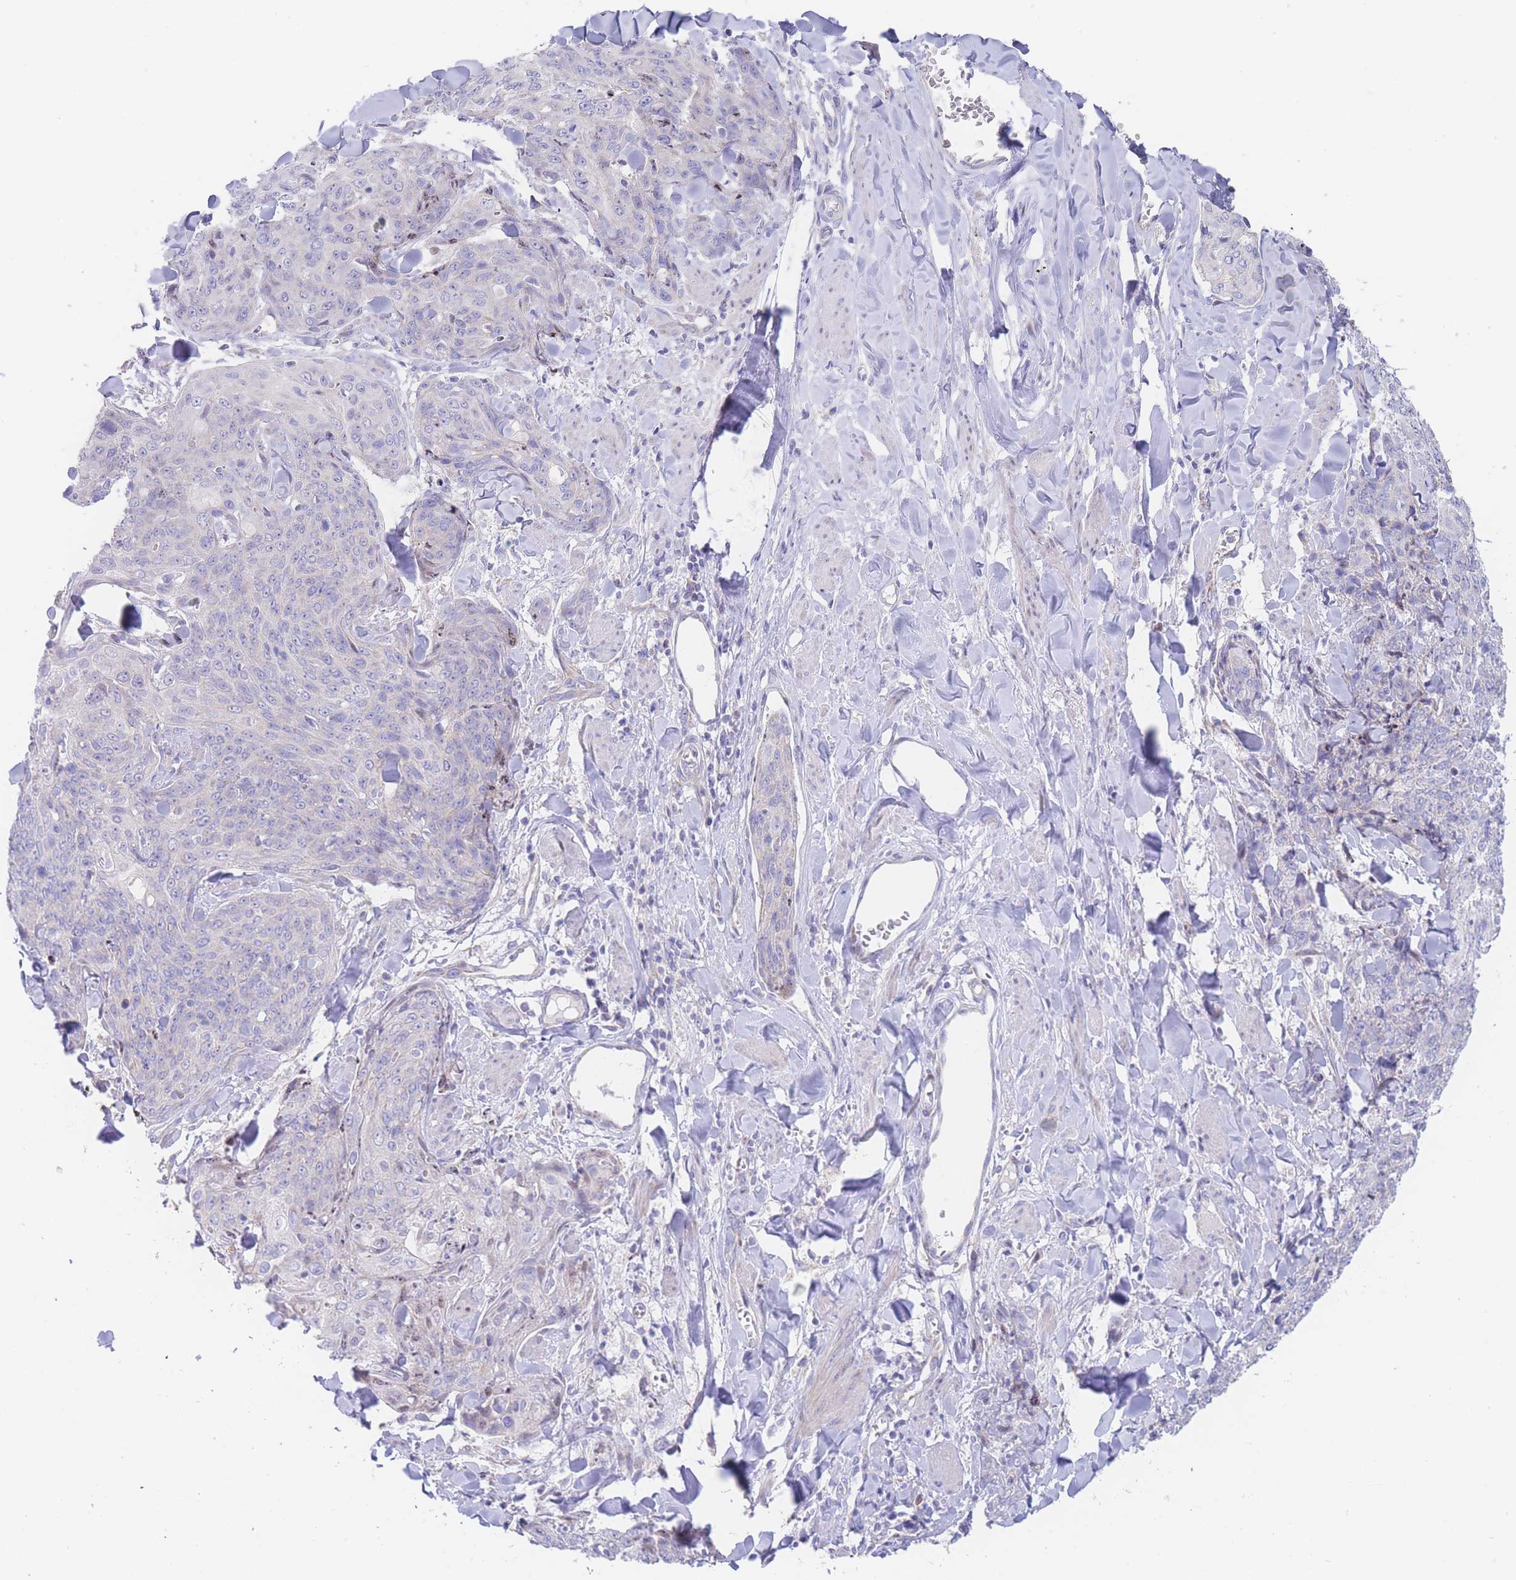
{"staining": {"intensity": "negative", "quantity": "none", "location": "none"}, "tissue": "skin cancer", "cell_type": "Tumor cells", "image_type": "cancer", "snomed": [{"axis": "morphology", "description": "Squamous cell carcinoma, NOS"}, {"axis": "topography", "description": "Skin"}, {"axis": "topography", "description": "Vulva"}], "caption": "Skin squamous cell carcinoma was stained to show a protein in brown. There is no significant positivity in tumor cells.", "gene": "GPAM", "patient": {"sex": "female", "age": 85}}